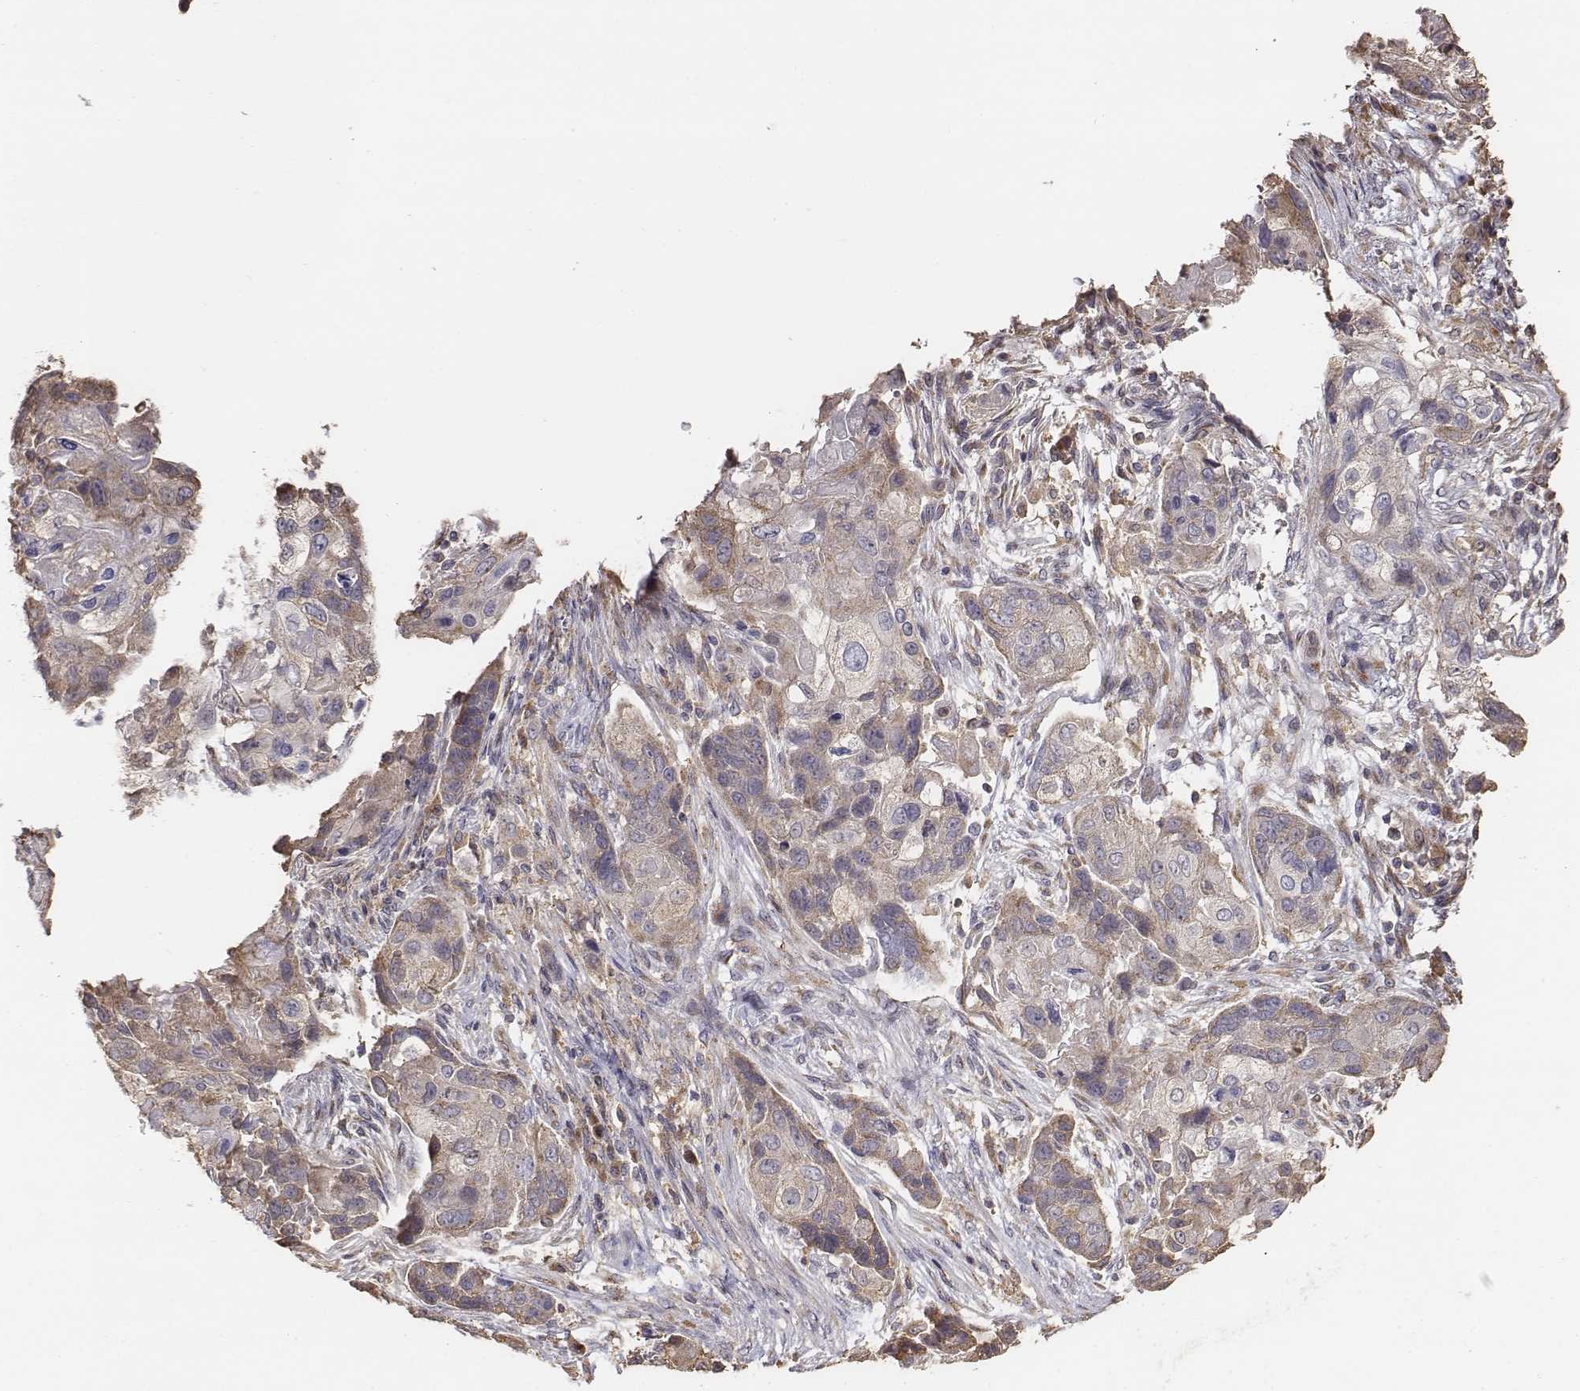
{"staining": {"intensity": "weak", "quantity": ">75%", "location": "cytoplasmic/membranous"}, "tissue": "lung cancer", "cell_type": "Tumor cells", "image_type": "cancer", "snomed": [{"axis": "morphology", "description": "Squamous cell carcinoma, NOS"}, {"axis": "topography", "description": "Lung"}], "caption": "High-magnification brightfield microscopy of squamous cell carcinoma (lung) stained with DAB (brown) and counterstained with hematoxylin (blue). tumor cells exhibit weak cytoplasmic/membranous staining is present in about>75% of cells. (Stains: DAB (3,3'-diaminobenzidine) in brown, nuclei in blue, Microscopy: brightfield microscopy at high magnification).", "gene": "AP1B1", "patient": {"sex": "male", "age": 69}}